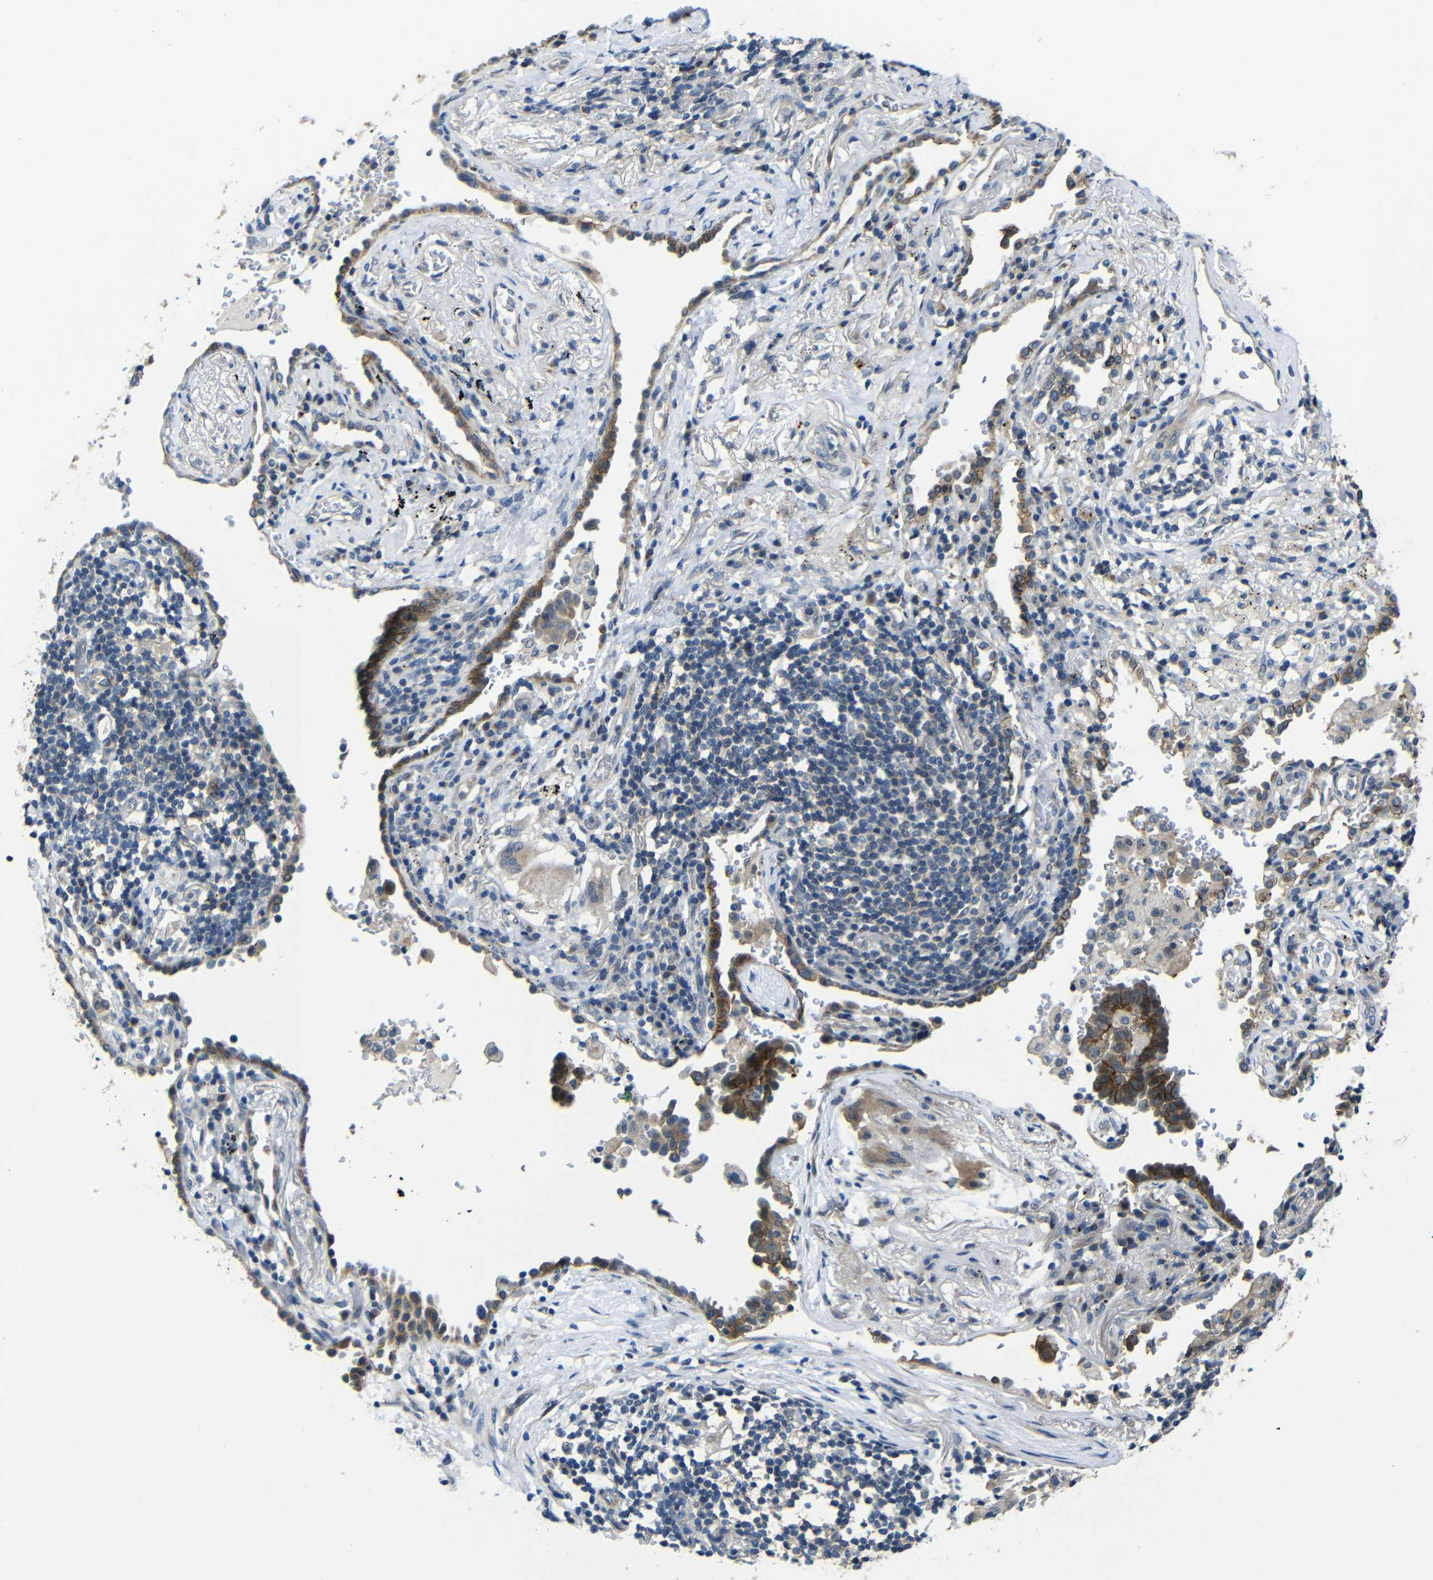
{"staining": {"intensity": "strong", "quantity": ">75%", "location": "cytoplasmic/membranous"}, "tissue": "lung cancer", "cell_type": "Tumor cells", "image_type": "cancer", "snomed": [{"axis": "morphology", "description": "Adenocarcinoma, NOS"}, {"axis": "topography", "description": "Lung"}], "caption": "Strong cytoplasmic/membranous protein expression is identified in approximately >75% of tumor cells in lung cancer.", "gene": "ZNF90", "patient": {"sex": "female", "age": 64}}